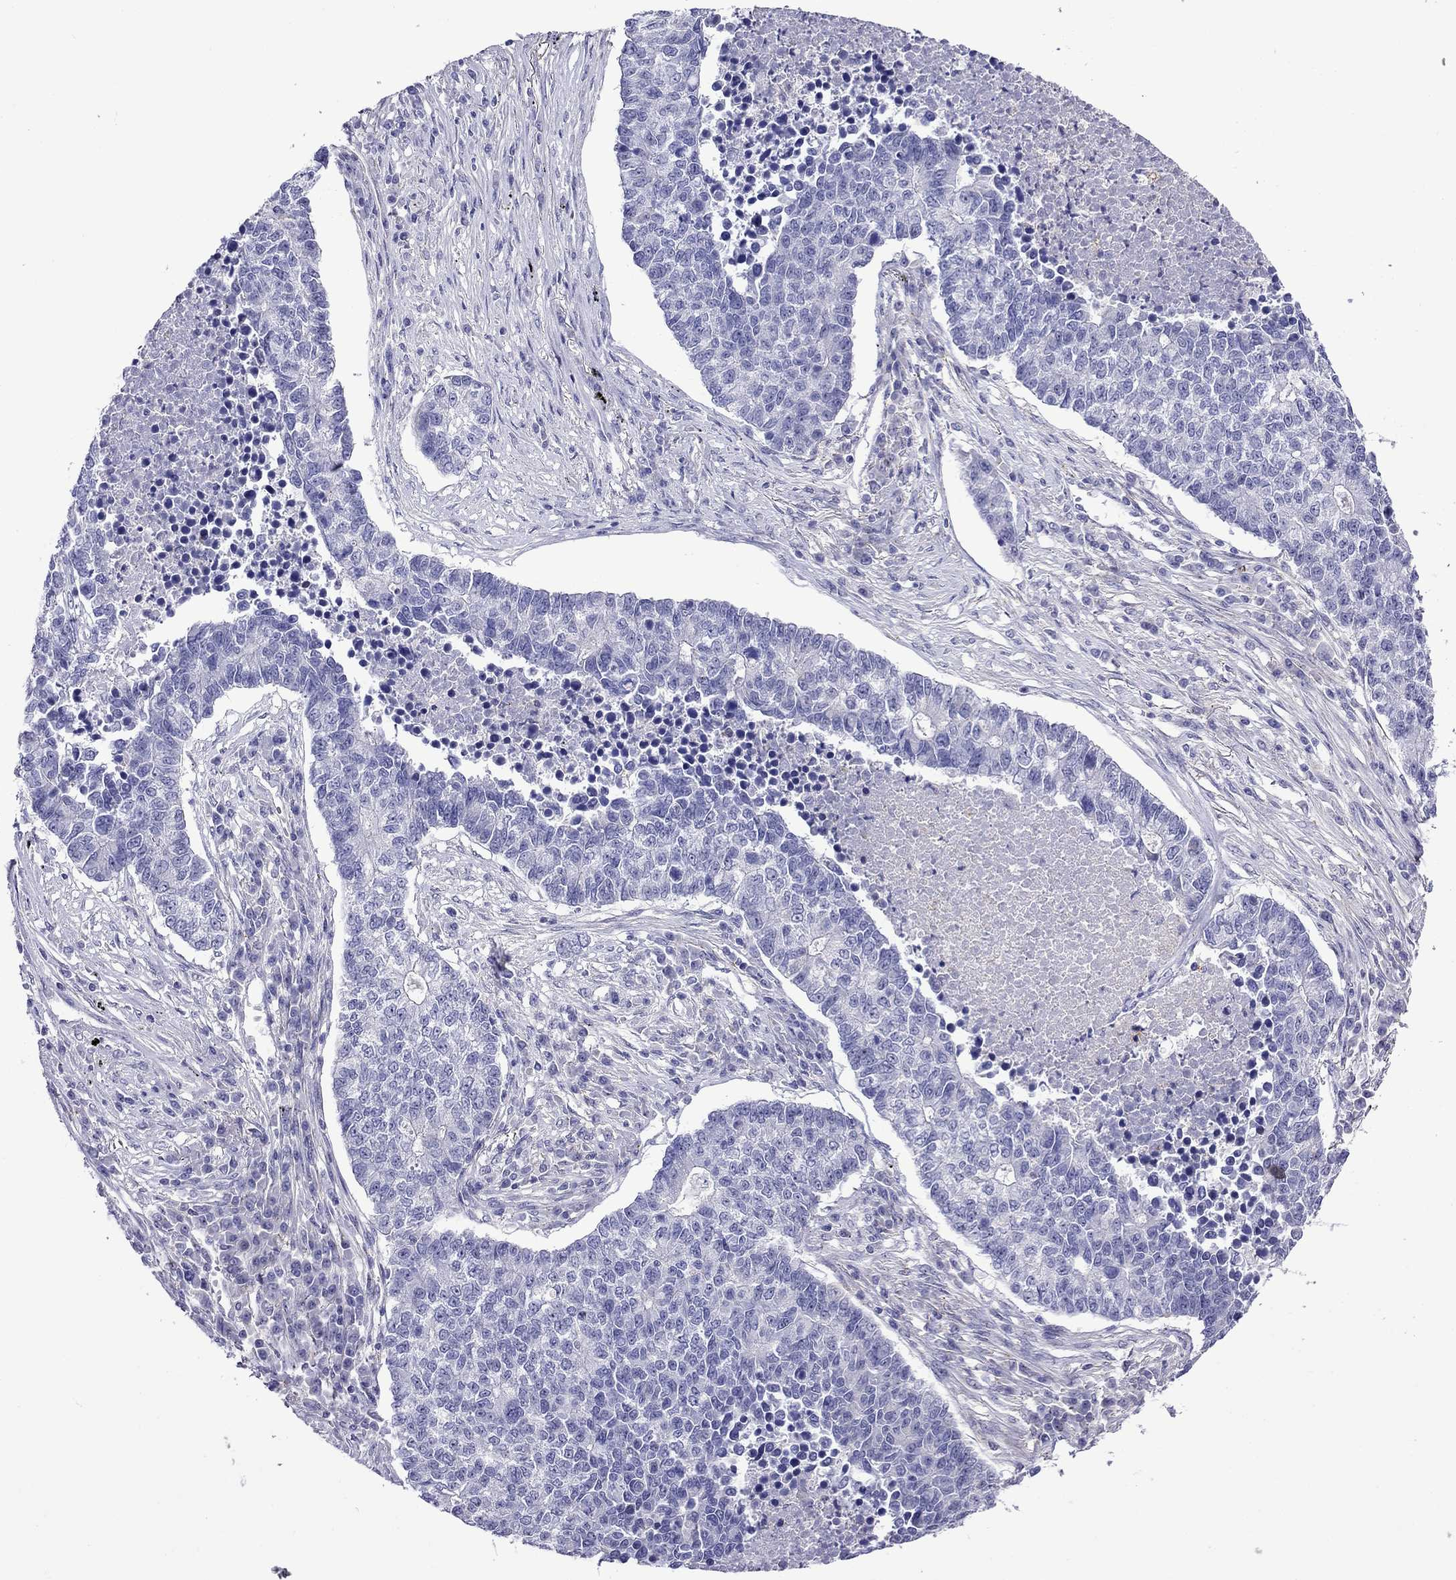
{"staining": {"intensity": "negative", "quantity": "none", "location": "none"}, "tissue": "lung cancer", "cell_type": "Tumor cells", "image_type": "cancer", "snomed": [{"axis": "morphology", "description": "Adenocarcinoma, NOS"}, {"axis": "topography", "description": "Lung"}], "caption": "Lung adenocarcinoma was stained to show a protein in brown. There is no significant positivity in tumor cells.", "gene": "SCG2", "patient": {"sex": "male", "age": 57}}